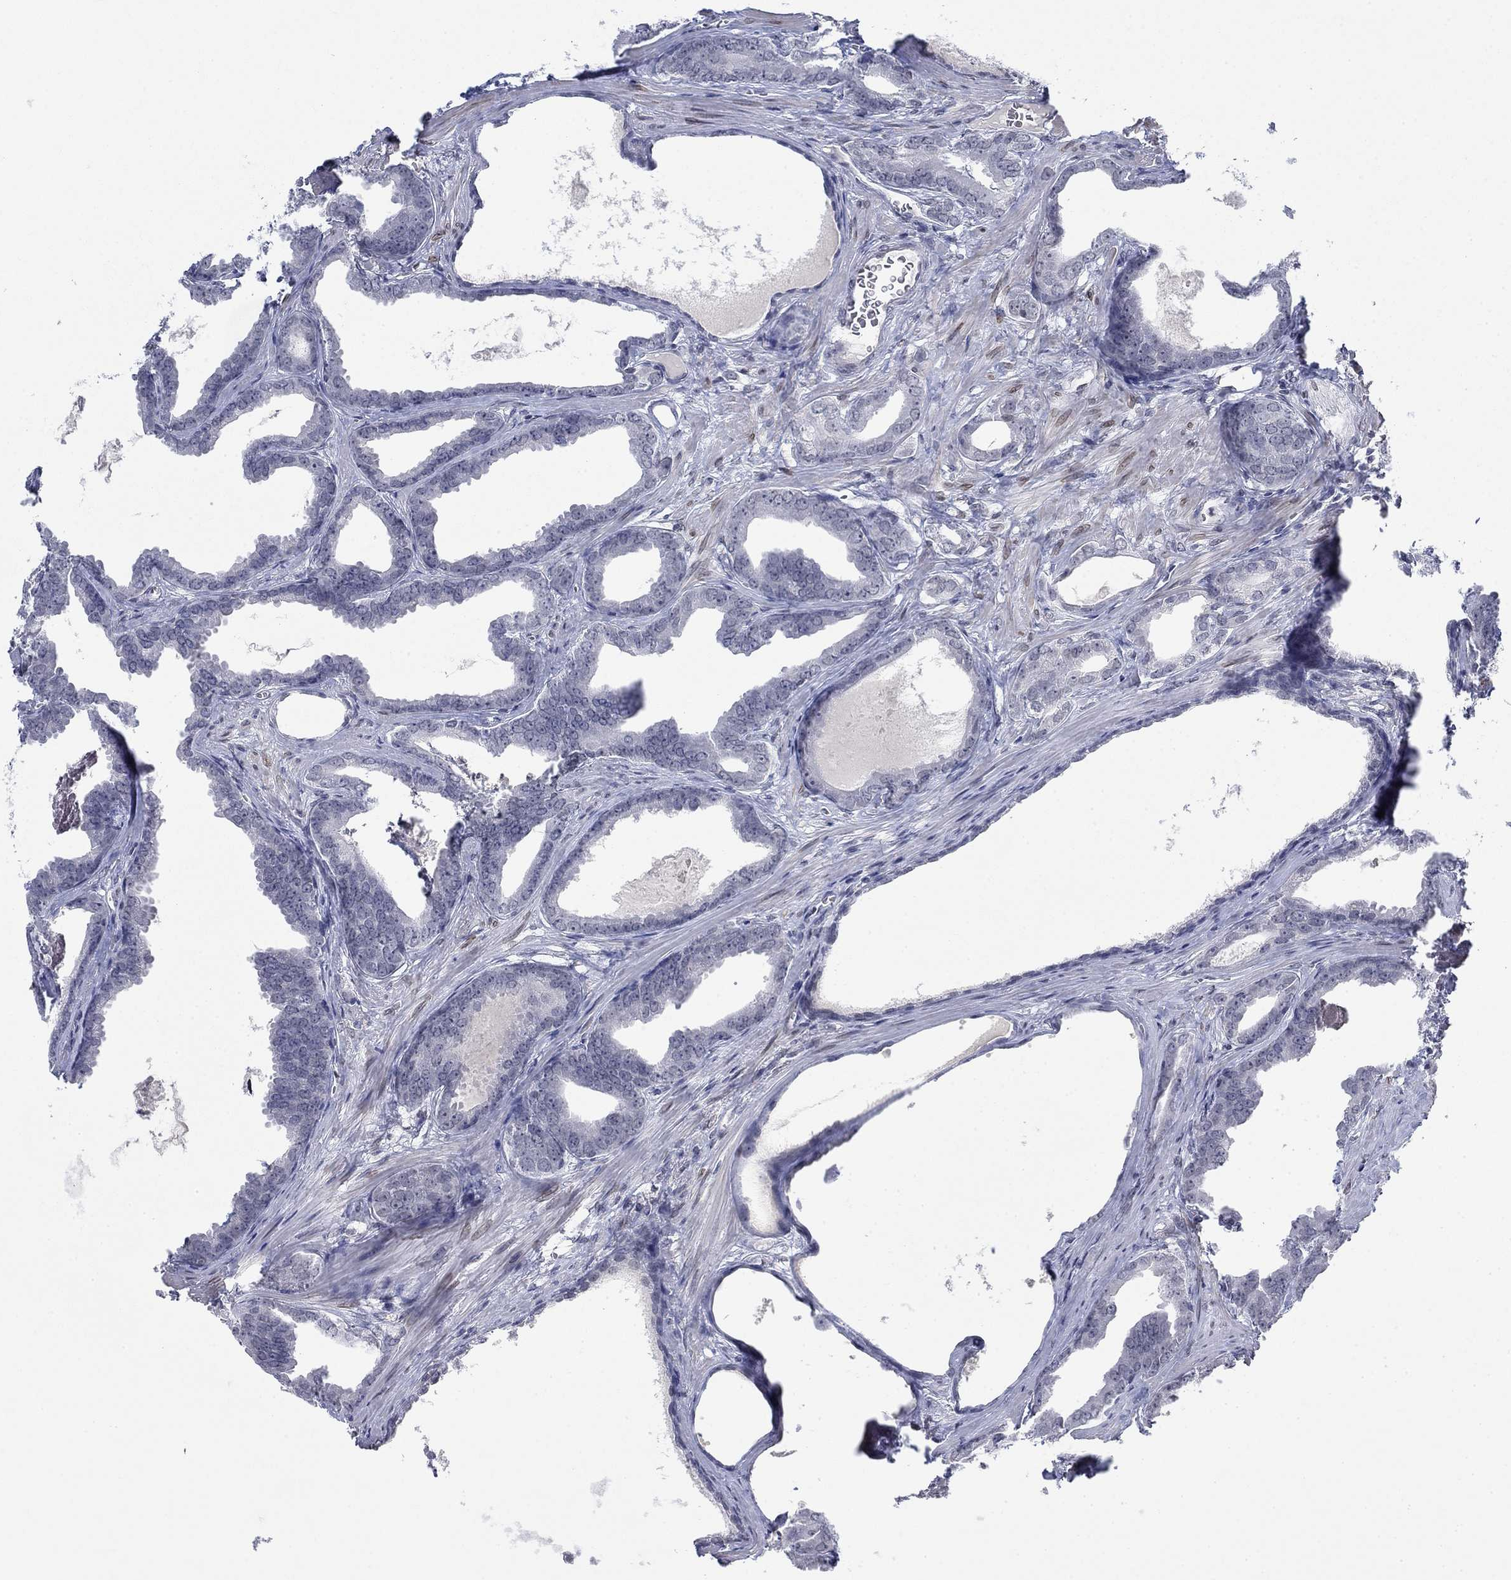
{"staining": {"intensity": "negative", "quantity": "none", "location": "none"}, "tissue": "prostate cancer", "cell_type": "Tumor cells", "image_type": "cancer", "snomed": [{"axis": "morphology", "description": "Adenocarcinoma, NOS"}, {"axis": "topography", "description": "Prostate"}], "caption": "IHC of prostate adenocarcinoma displays no expression in tumor cells.", "gene": "TOR1AIP1", "patient": {"sex": "male", "age": 66}}